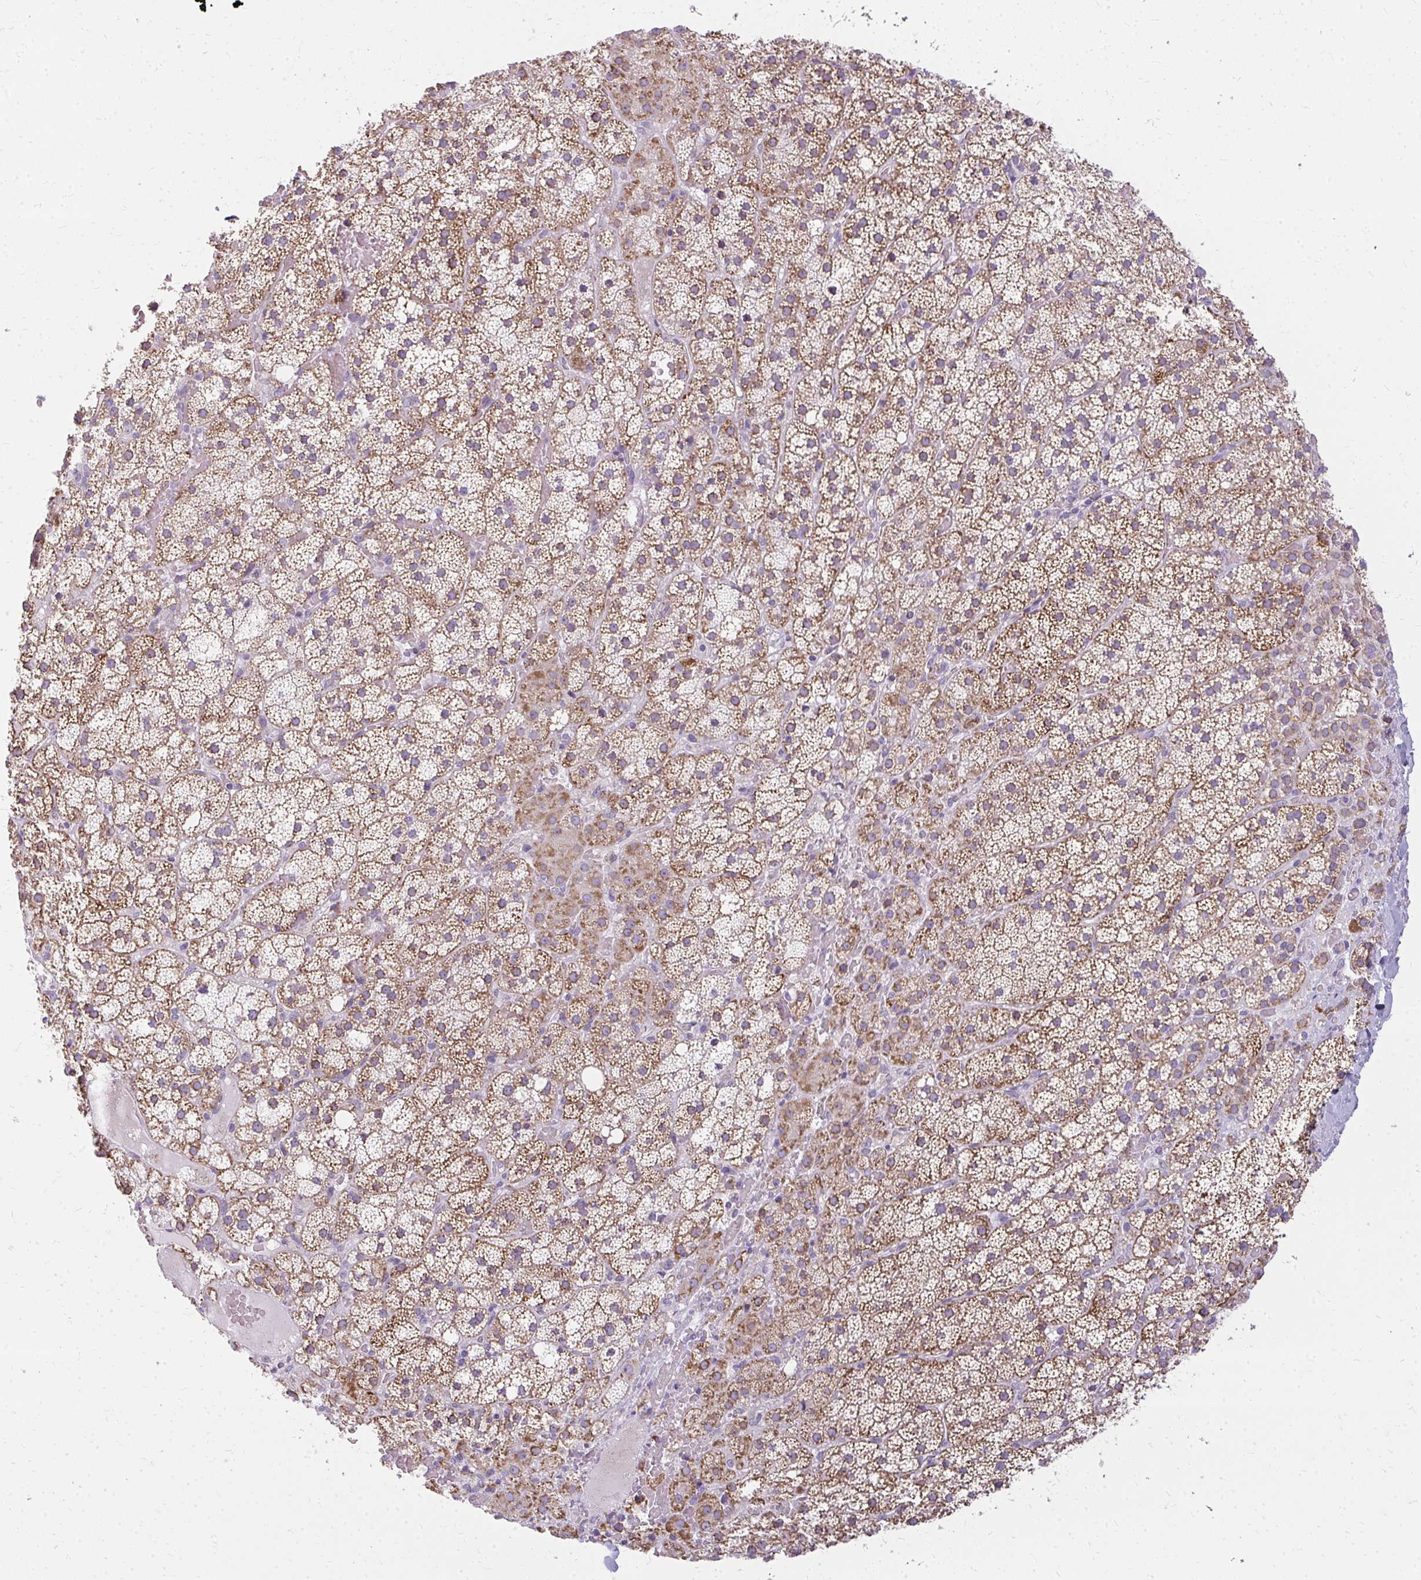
{"staining": {"intensity": "strong", "quantity": ">75%", "location": "cytoplasmic/membranous"}, "tissue": "adrenal gland", "cell_type": "Glandular cells", "image_type": "normal", "snomed": [{"axis": "morphology", "description": "Normal tissue, NOS"}, {"axis": "topography", "description": "Adrenal gland"}], "caption": "Immunohistochemistry image of normal adrenal gland: human adrenal gland stained using immunohistochemistry (IHC) reveals high levels of strong protein expression localized specifically in the cytoplasmic/membranous of glandular cells, appearing as a cytoplasmic/membranous brown color.", "gene": "IFIT1", "patient": {"sex": "male", "age": 53}}